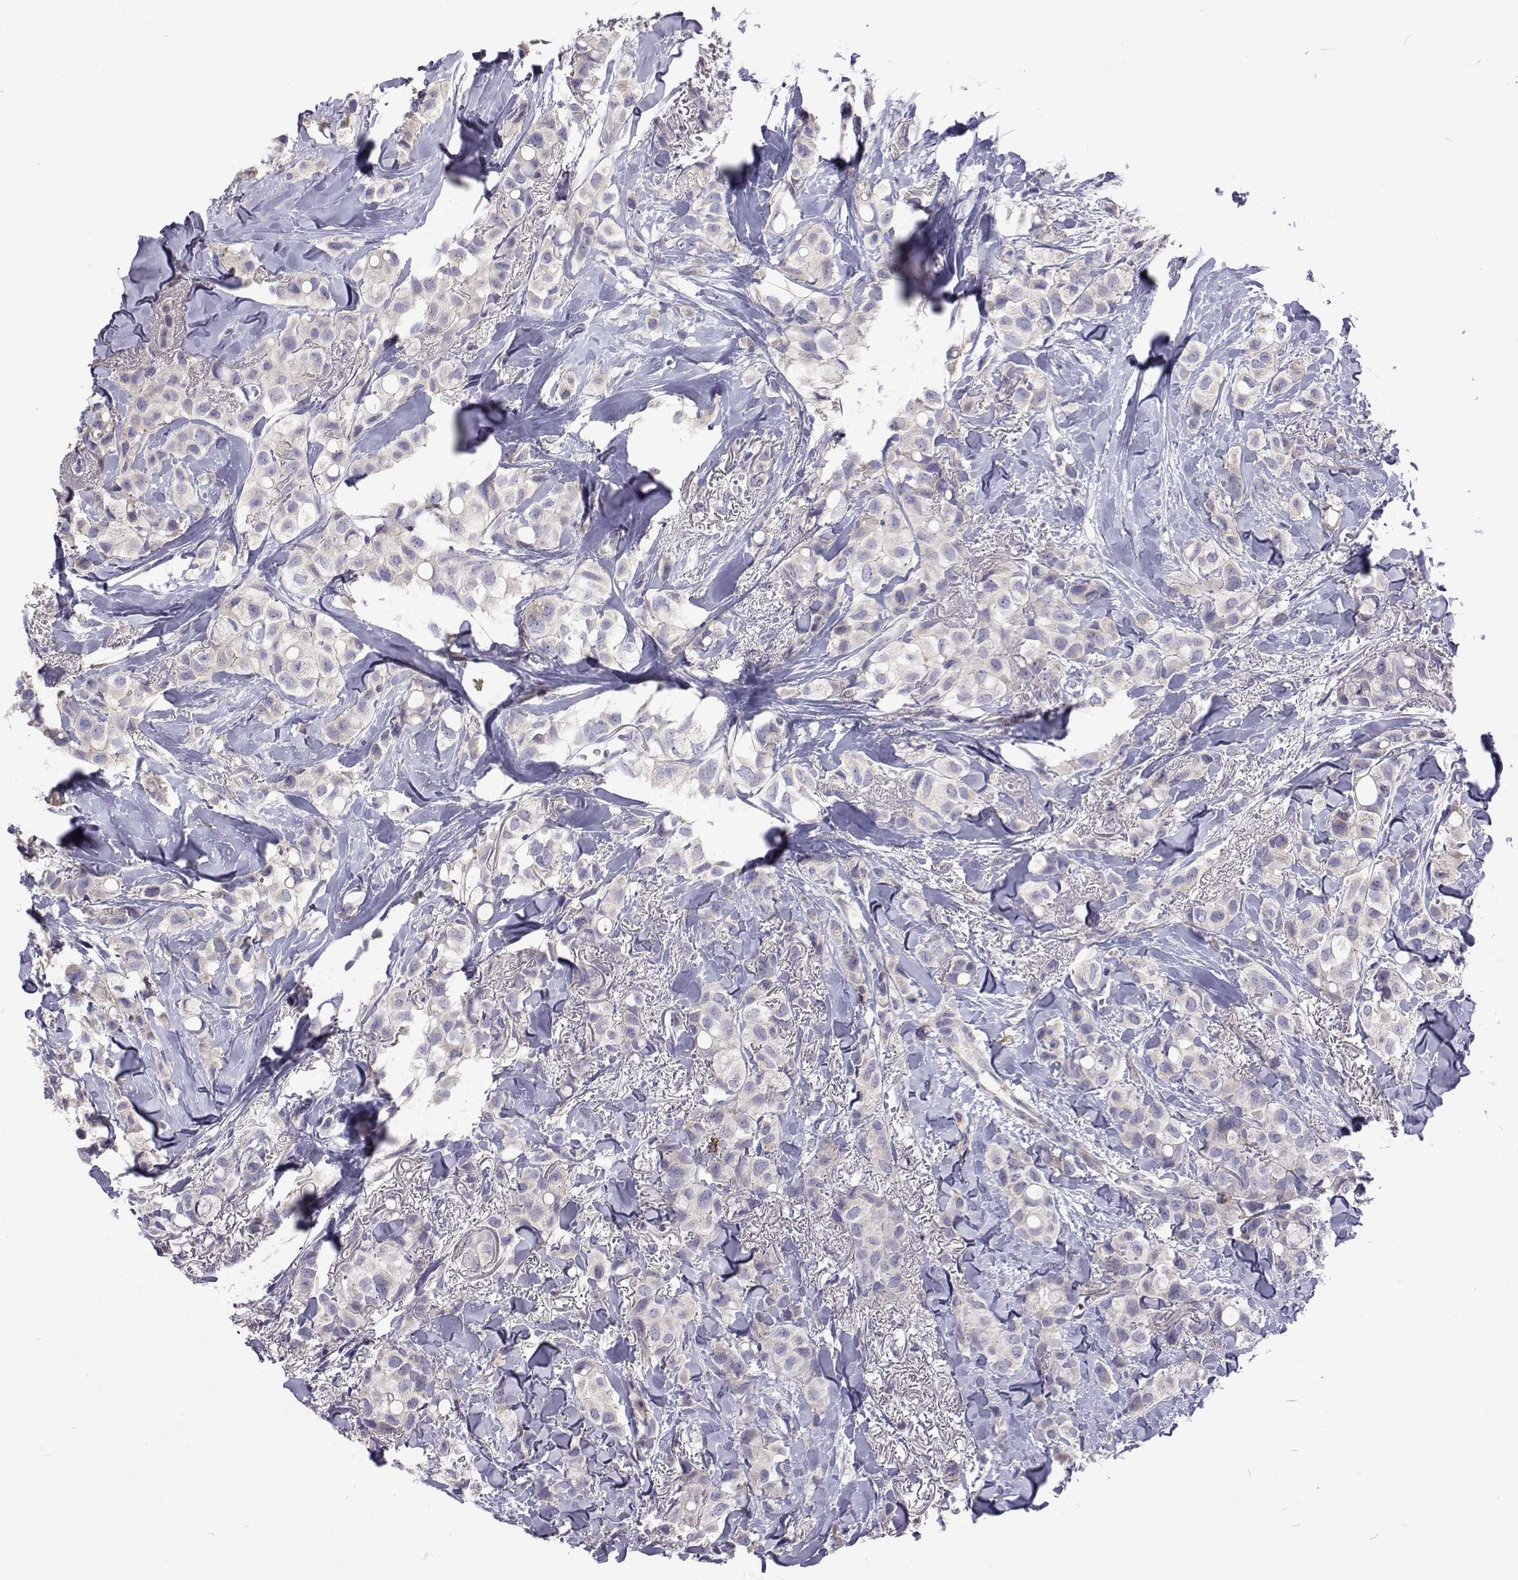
{"staining": {"intensity": "negative", "quantity": "none", "location": "none"}, "tissue": "breast cancer", "cell_type": "Tumor cells", "image_type": "cancer", "snomed": [{"axis": "morphology", "description": "Duct carcinoma"}, {"axis": "topography", "description": "Breast"}], "caption": "Immunohistochemical staining of human breast infiltrating ductal carcinoma demonstrates no significant positivity in tumor cells.", "gene": "NPR3", "patient": {"sex": "female", "age": 85}}